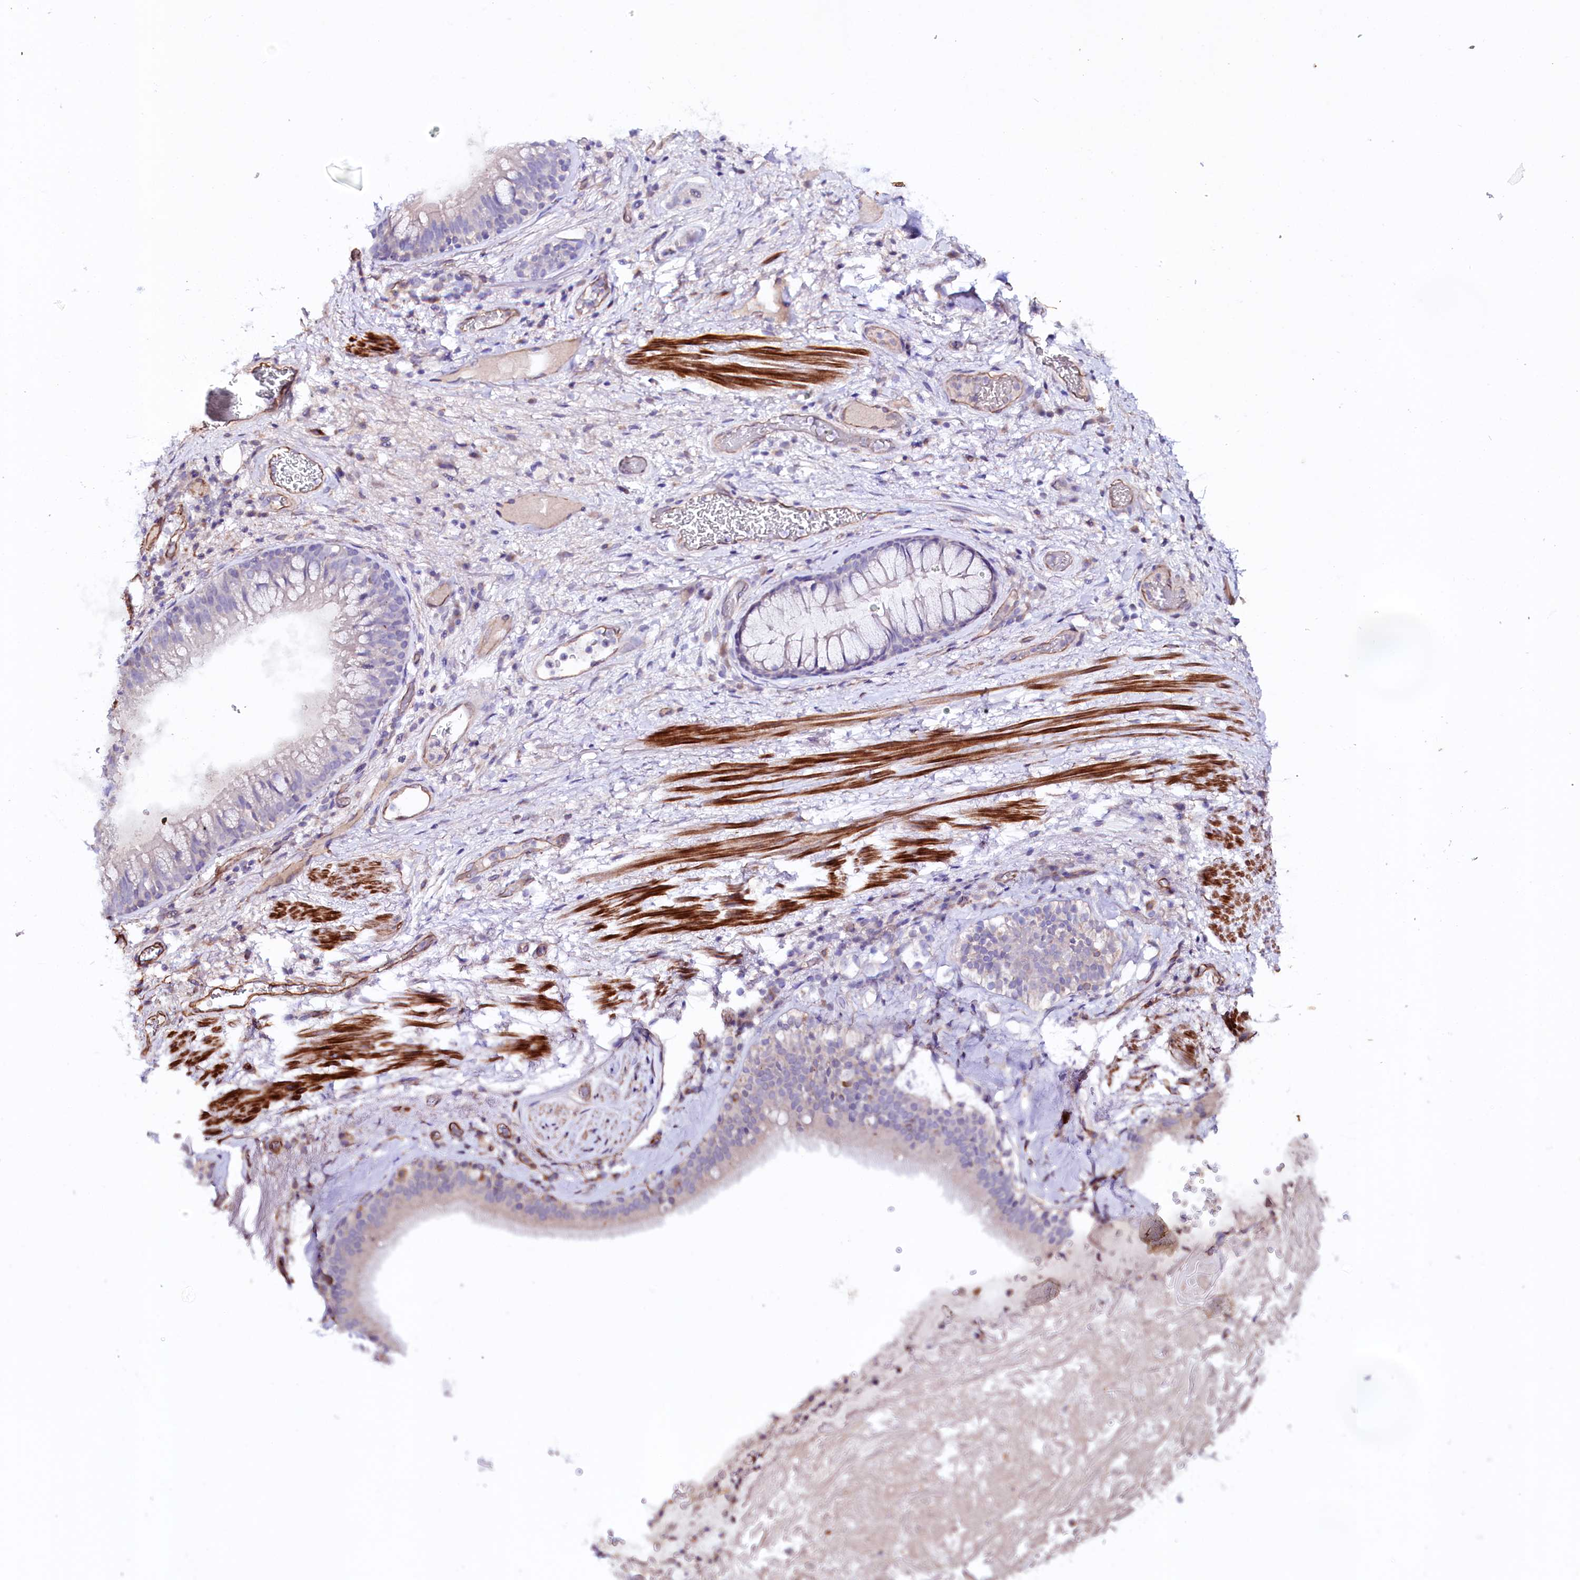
{"staining": {"intensity": "strong", "quantity": ">75%", "location": "cytoplasmic/membranous"}, "tissue": "adipose tissue", "cell_type": "Adipocytes", "image_type": "normal", "snomed": [{"axis": "morphology", "description": "Normal tissue, NOS"}, {"axis": "topography", "description": "Lymph node"}, {"axis": "topography", "description": "Cartilage tissue"}, {"axis": "topography", "description": "Bronchus"}], "caption": "Brown immunohistochemical staining in unremarkable adipose tissue exhibits strong cytoplasmic/membranous positivity in about >75% of adipocytes. (DAB = brown stain, brightfield microscopy at high magnification).", "gene": "SLC7A1", "patient": {"sex": "male", "age": 63}}